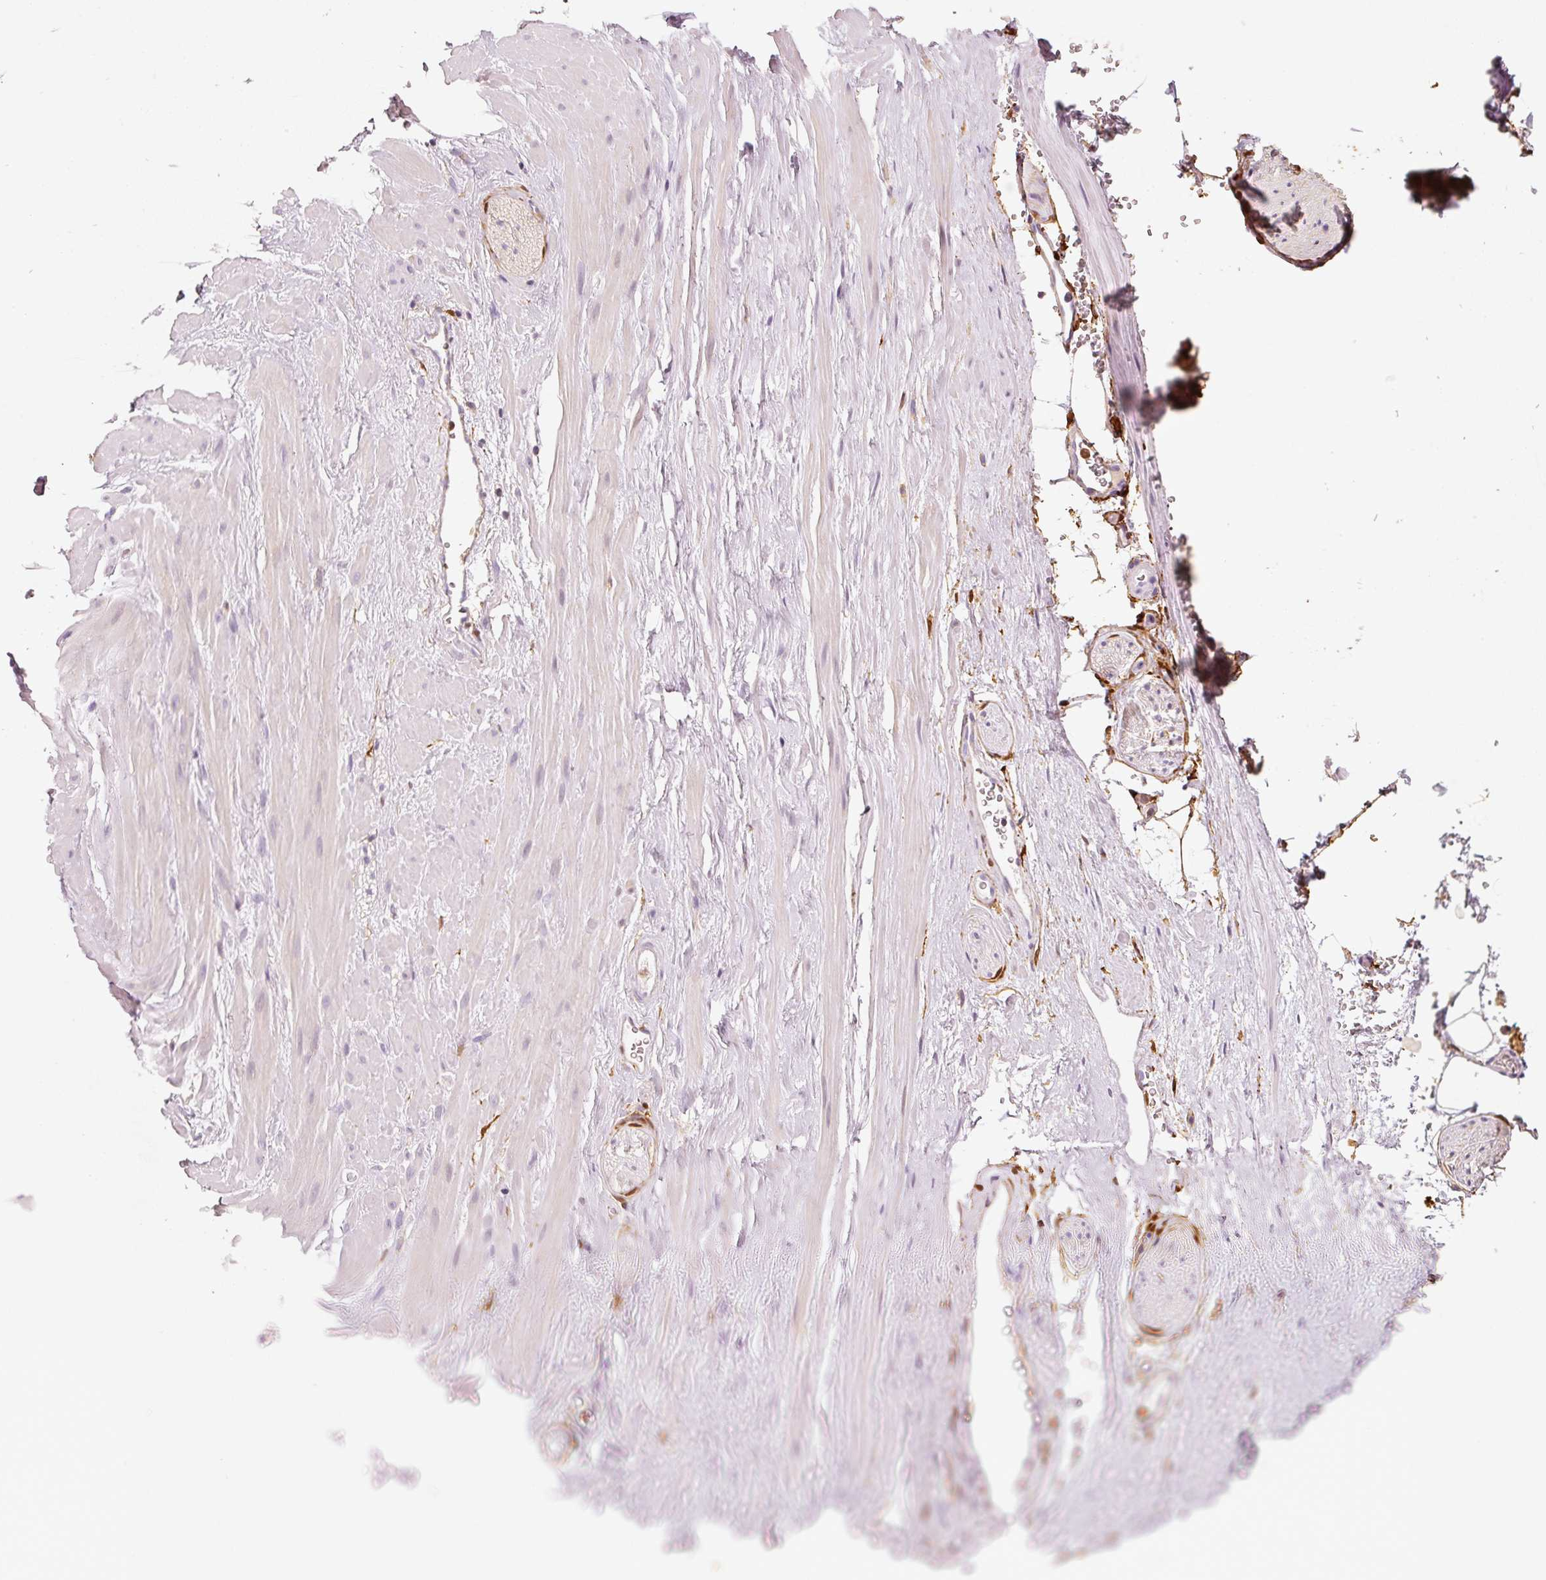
{"staining": {"intensity": "negative", "quantity": "none", "location": "none"}, "tissue": "adipose tissue", "cell_type": "Adipocytes", "image_type": "normal", "snomed": [{"axis": "morphology", "description": "Normal tissue, NOS"}, {"axis": "topography", "description": "Prostate"}, {"axis": "topography", "description": "Peripheral nerve tissue"}], "caption": "Immunohistochemistry (IHC) of unremarkable adipose tissue shows no staining in adipocytes. (Immunohistochemistry (IHC), brightfield microscopy, high magnification).", "gene": "IQGAP2", "patient": {"sex": "male", "age": 61}}